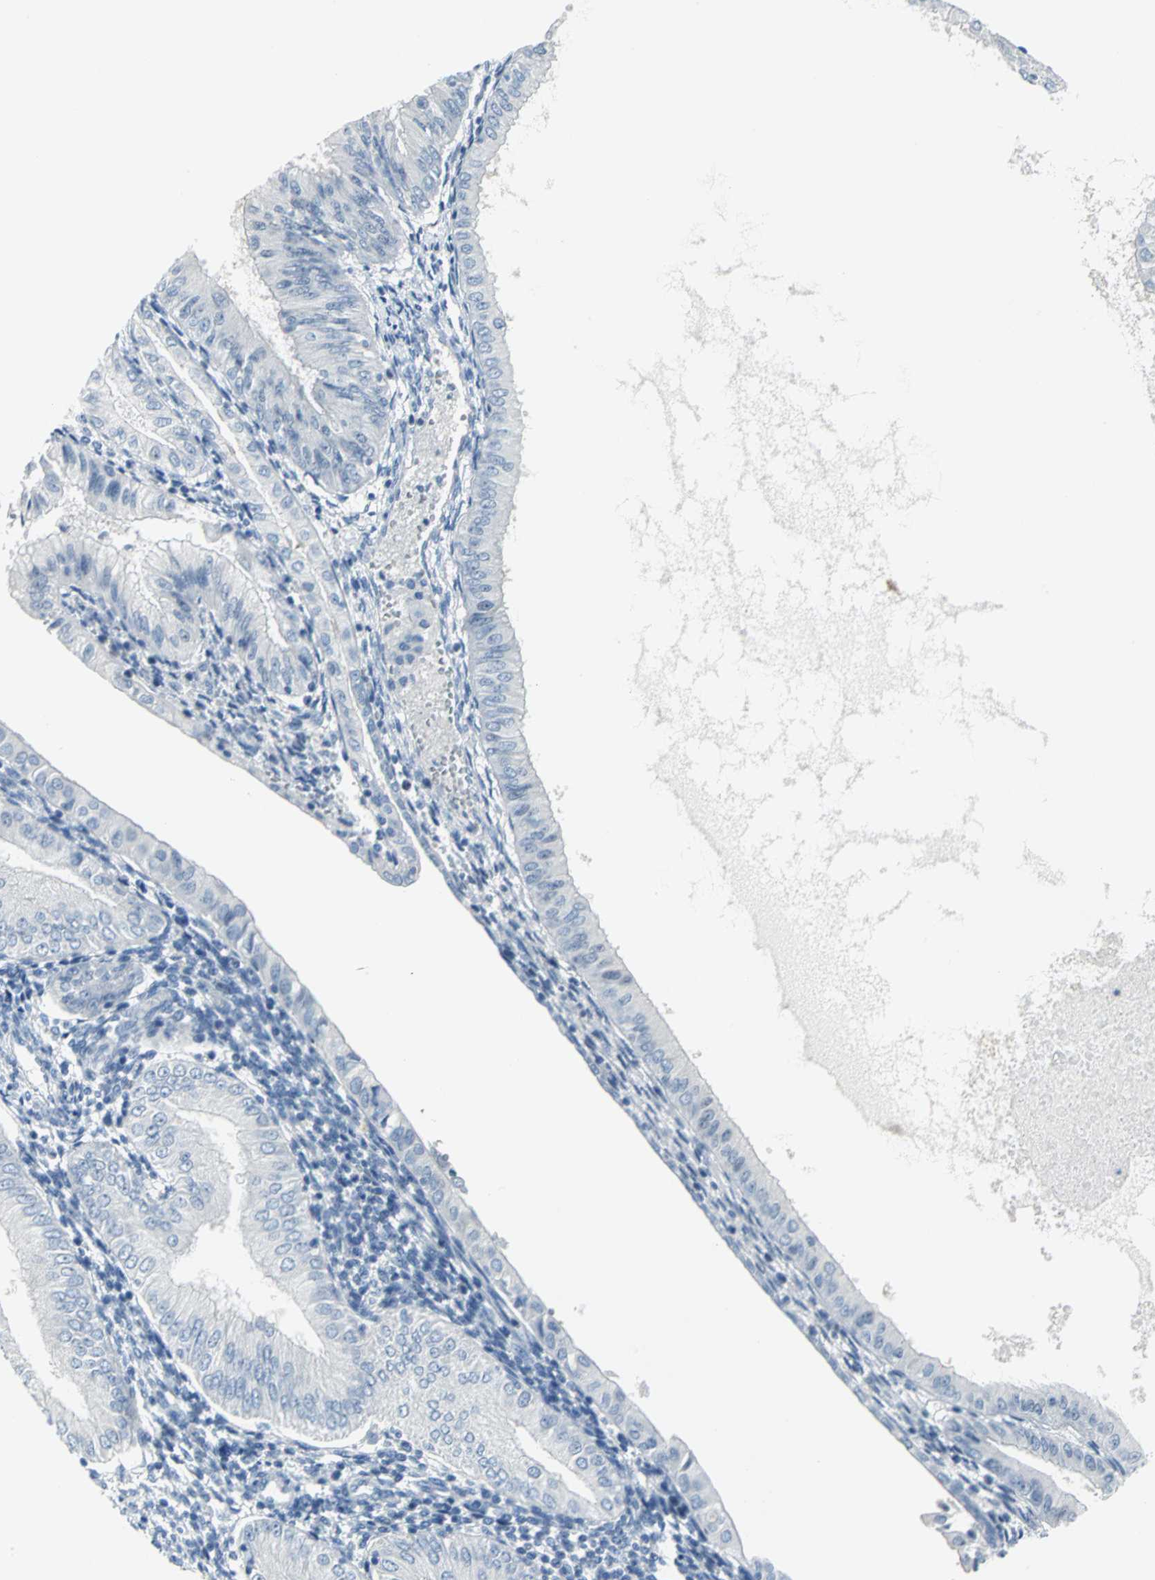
{"staining": {"intensity": "negative", "quantity": "none", "location": "none"}, "tissue": "endometrial cancer", "cell_type": "Tumor cells", "image_type": "cancer", "snomed": [{"axis": "morphology", "description": "Adenocarcinoma, NOS"}, {"axis": "topography", "description": "Endometrium"}], "caption": "This is an immunohistochemistry (IHC) photomicrograph of human endometrial adenocarcinoma. There is no staining in tumor cells.", "gene": "MCM3", "patient": {"sex": "female", "age": 53}}